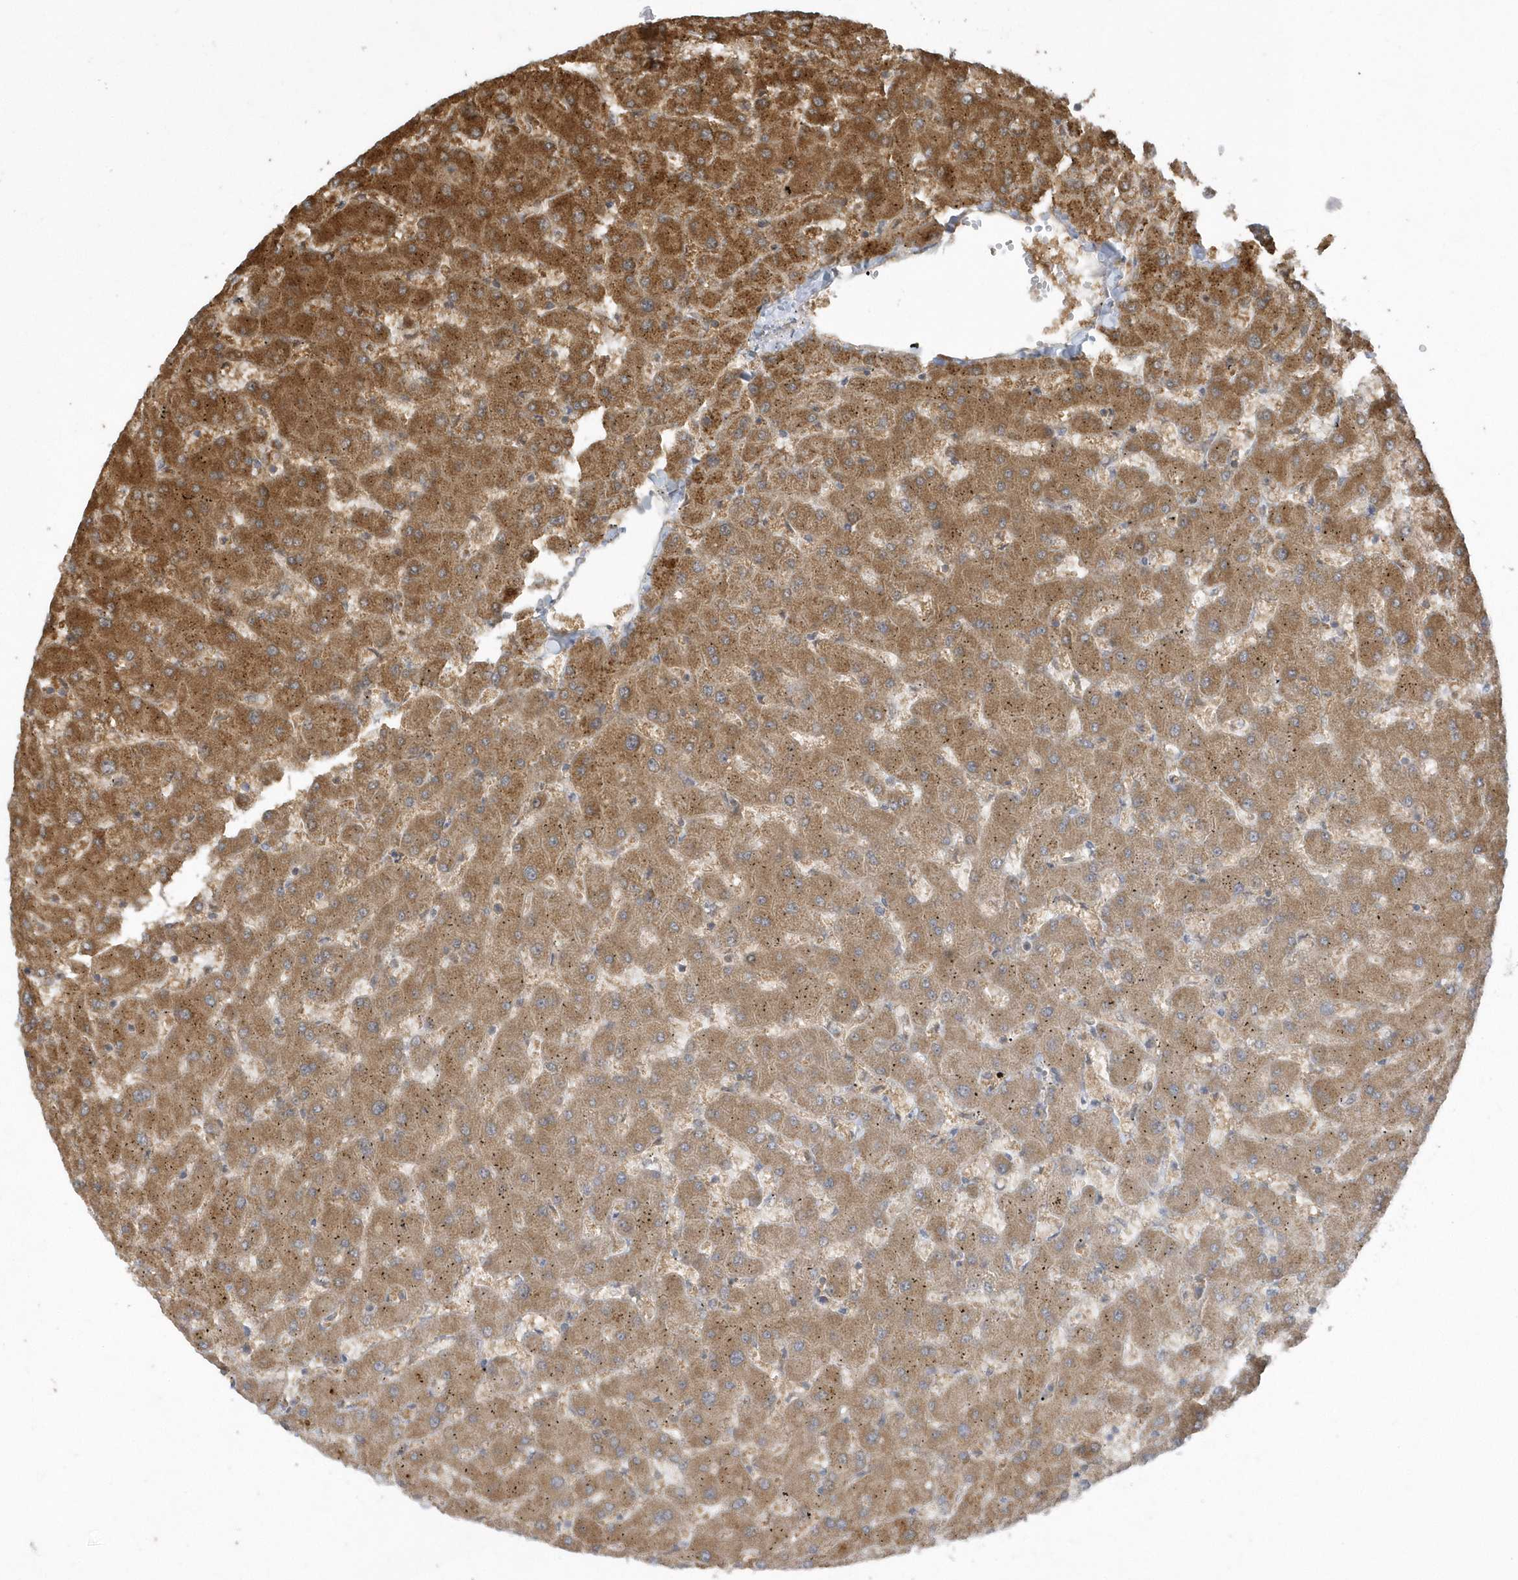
{"staining": {"intensity": "negative", "quantity": "none", "location": "none"}, "tissue": "liver", "cell_type": "Cholangiocytes", "image_type": "normal", "snomed": [{"axis": "morphology", "description": "Normal tissue, NOS"}, {"axis": "topography", "description": "Liver"}], "caption": "Normal liver was stained to show a protein in brown. There is no significant positivity in cholangiocytes. (Immunohistochemistry (ihc), brightfield microscopy, high magnification).", "gene": "HERPUD1", "patient": {"sex": "female", "age": 63}}